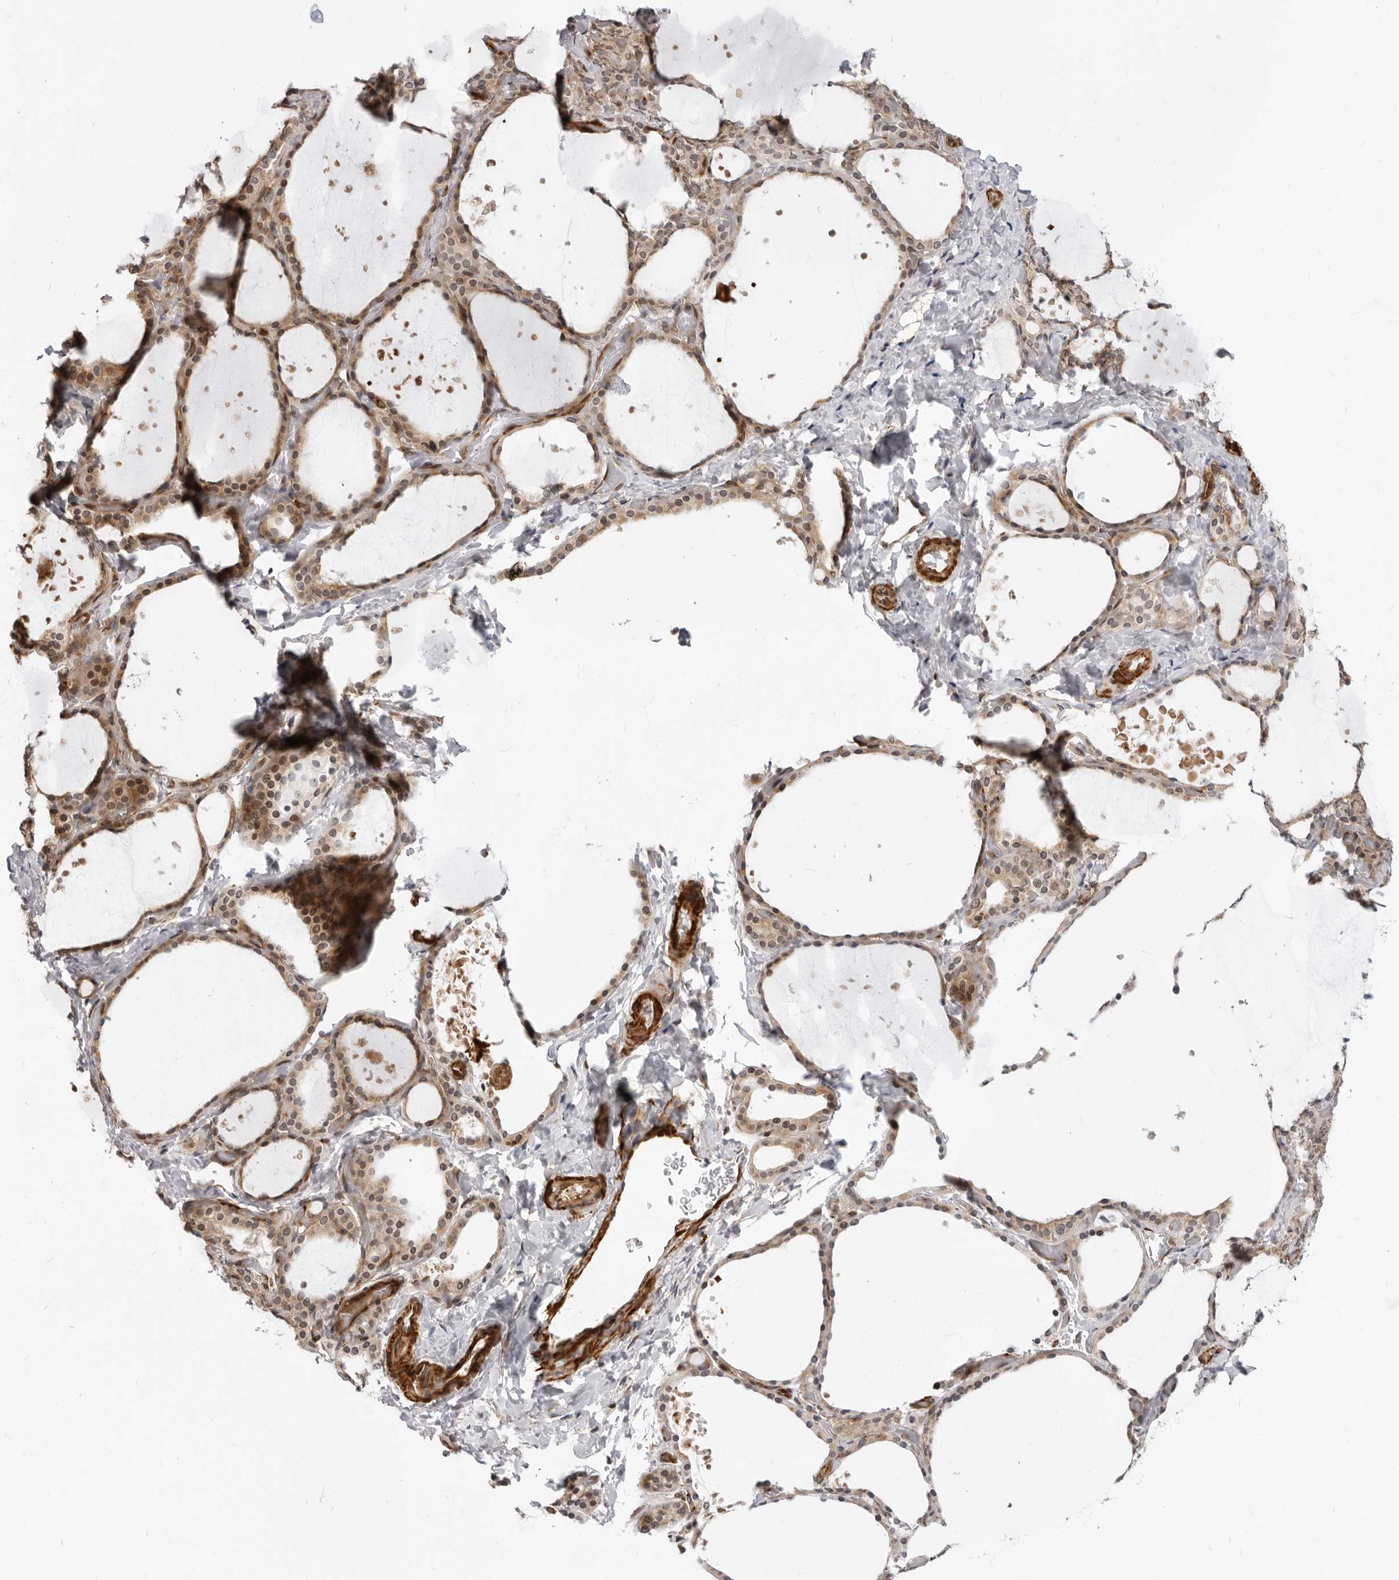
{"staining": {"intensity": "moderate", "quantity": ">75%", "location": "cytoplasmic/membranous,nuclear"}, "tissue": "thyroid gland", "cell_type": "Glandular cells", "image_type": "normal", "snomed": [{"axis": "morphology", "description": "Normal tissue, NOS"}, {"axis": "topography", "description": "Thyroid gland"}], "caption": "Glandular cells exhibit medium levels of moderate cytoplasmic/membranous,nuclear positivity in approximately >75% of cells in normal human thyroid gland. (Stains: DAB in brown, nuclei in blue, Microscopy: brightfield microscopy at high magnification).", "gene": "SRGAP2", "patient": {"sex": "female", "age": 44}}